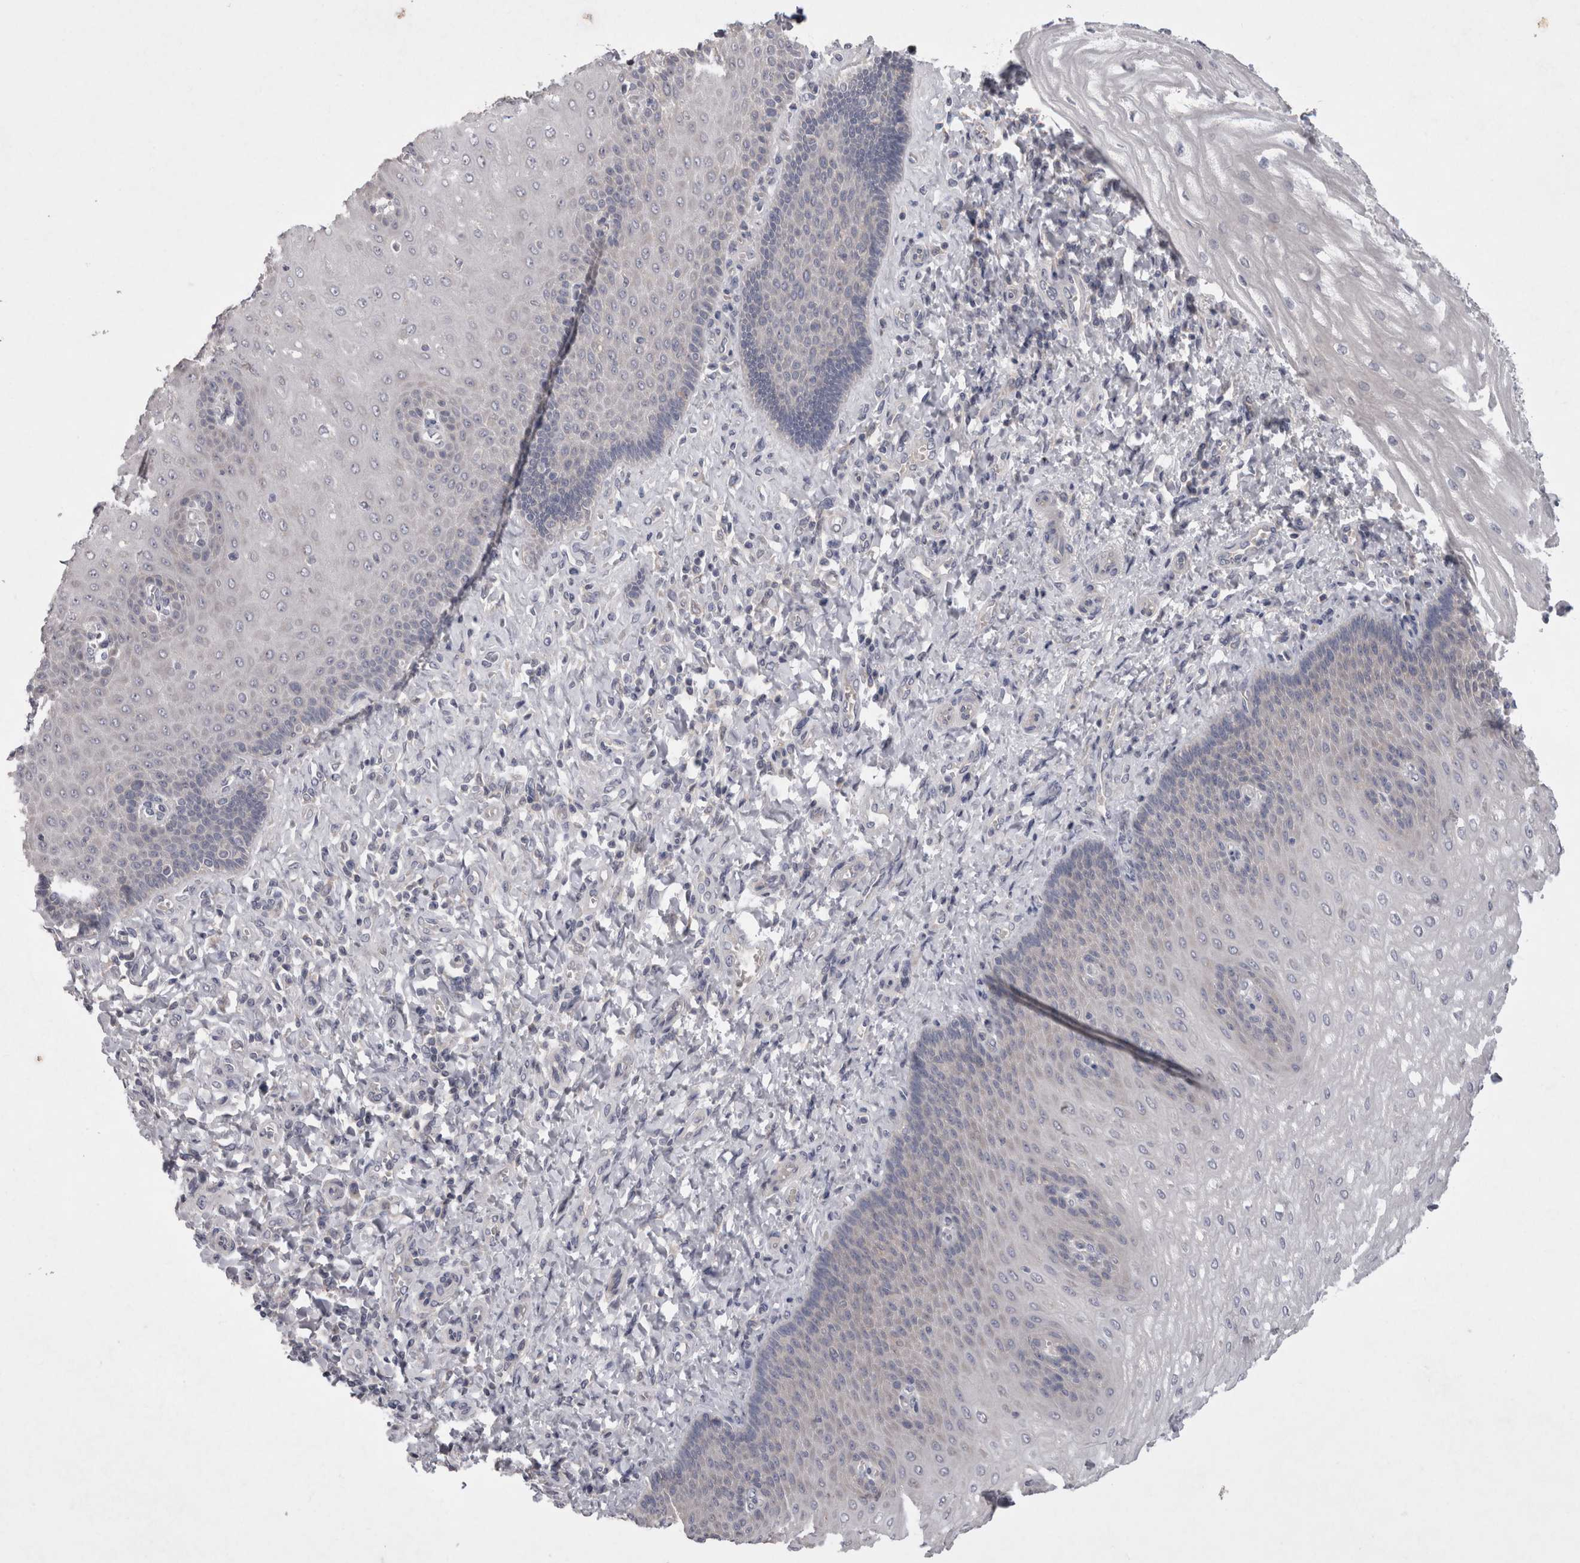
{"staining": {"intensity": "weak", "quantity": "<25%", "location": "cytoplasmic/membranous"}, "tissue": "esophagus", "cell_type": "Squamous epithelial cells", "image_type": "normal", "snomed": [{"axis": "morphology", "description": "Normal tissue, NOS"}, {"axis": "topography", "description": "Esophagus"}], "caption": "High power microscopy photomicrograph of an immunohistochemistry photomicrograph of benign esophagus, revealing no significant expression in squamous epithelial cells.", "gene": "LRRC40", "patient": {"sex": "male", "age": 54}}